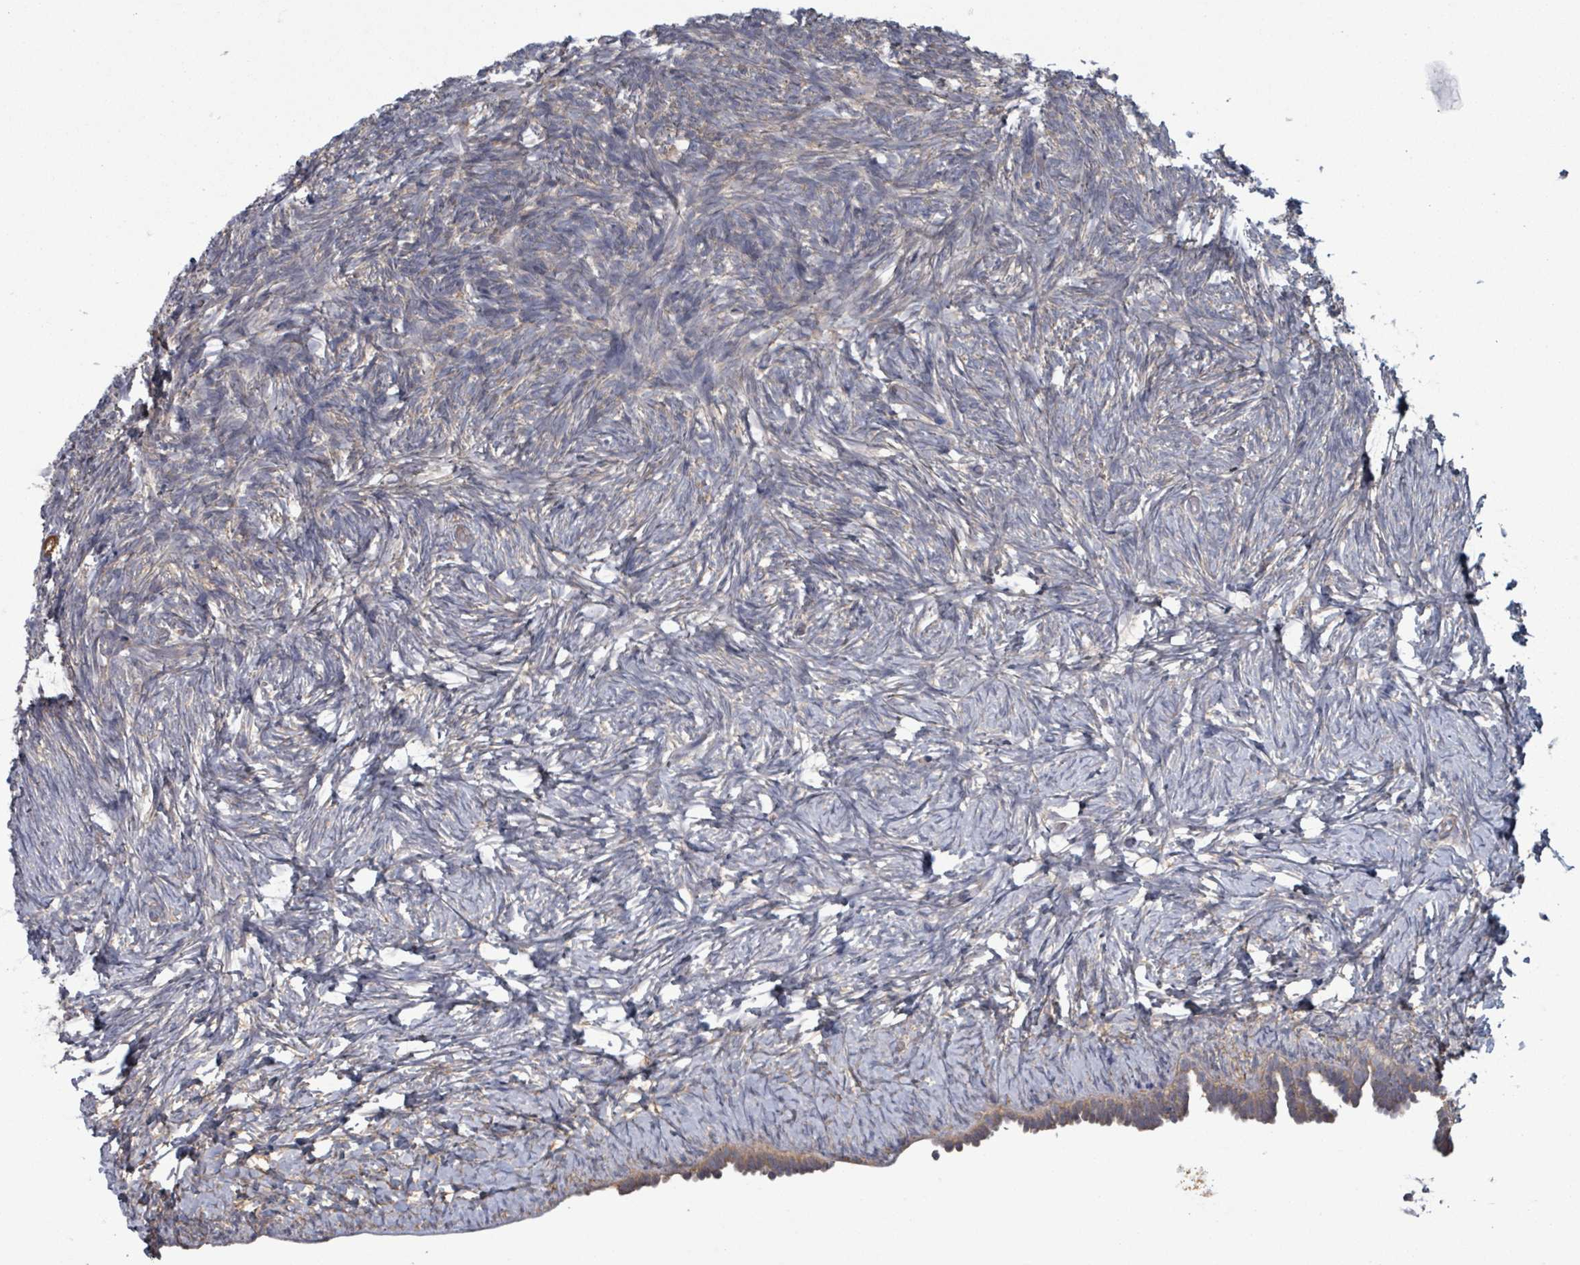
{"staining": {"intensity": "negative", "quantity": "none", "location": "none"}, "tissue": "ovary", "cell_type": "Ovarian stroma cells", "image_type": "normal", "snomed": [{"axis": "morphology", "description": "Normal tissue, NOS"}, {"axis": "topography", "description": "Ovary"}], "caption": "Ovarian stroma cells show no significant staining in benign ovary.", "gene": "ADCK1", "patient": {"sex": "female", "age": 39}}